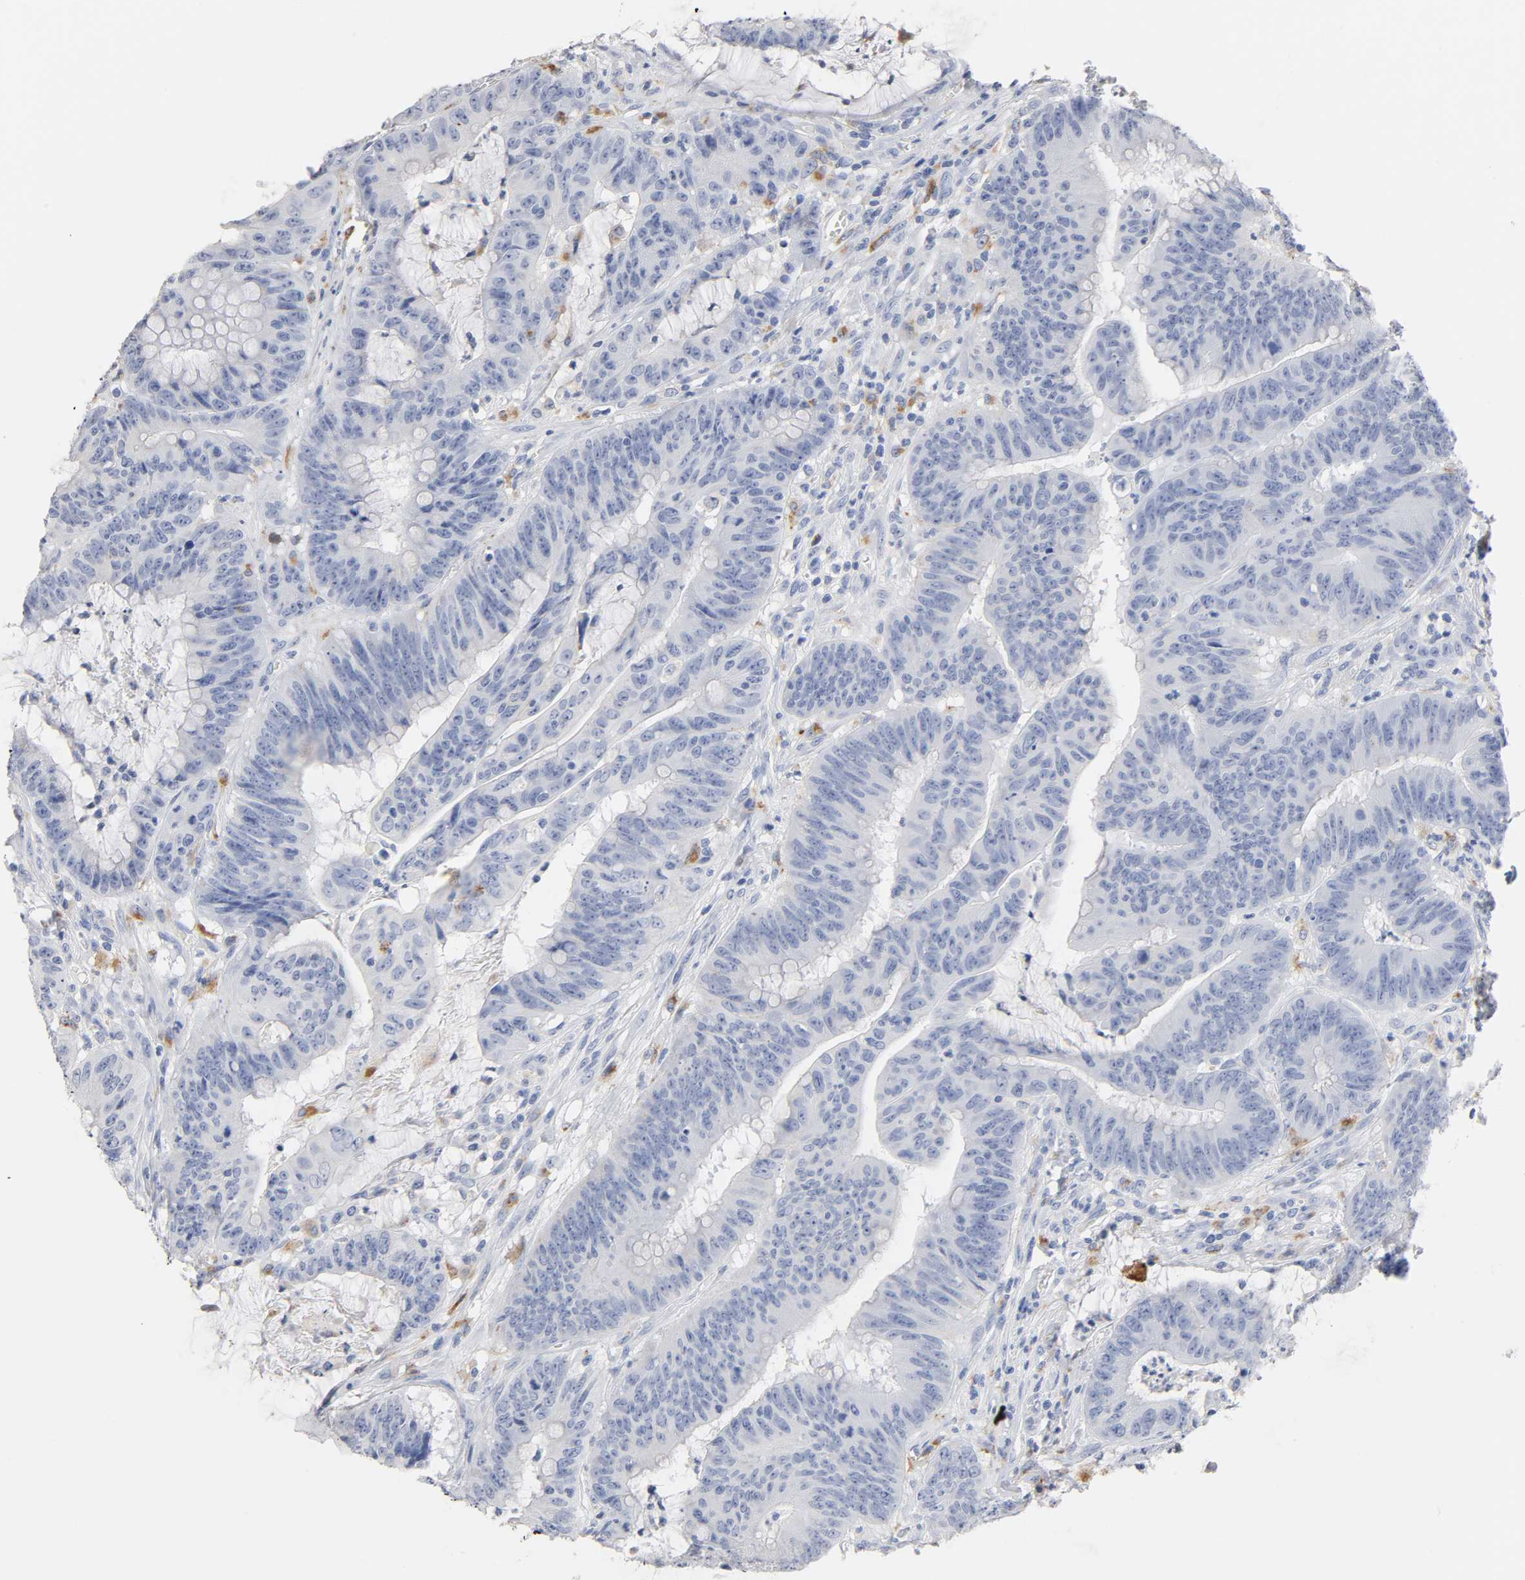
{"staining": {"intensity": "negative", "quantity": "none", "location": "none"}, "tissue": "colorectal cancer", "cell_type": "Tumor cells", "image_type": "cancer", "snomed": [{"axis": "morphology", "description": "Adenocarcinoma, NOS"}, {"axis": "topography", "description": "Colon"}], "caption": "Tumor cells are negative for brown protein staining in colorectal adenocarcinoma.", "gene": "PLP1", "patient": {"sex": "male", "age": 45}}